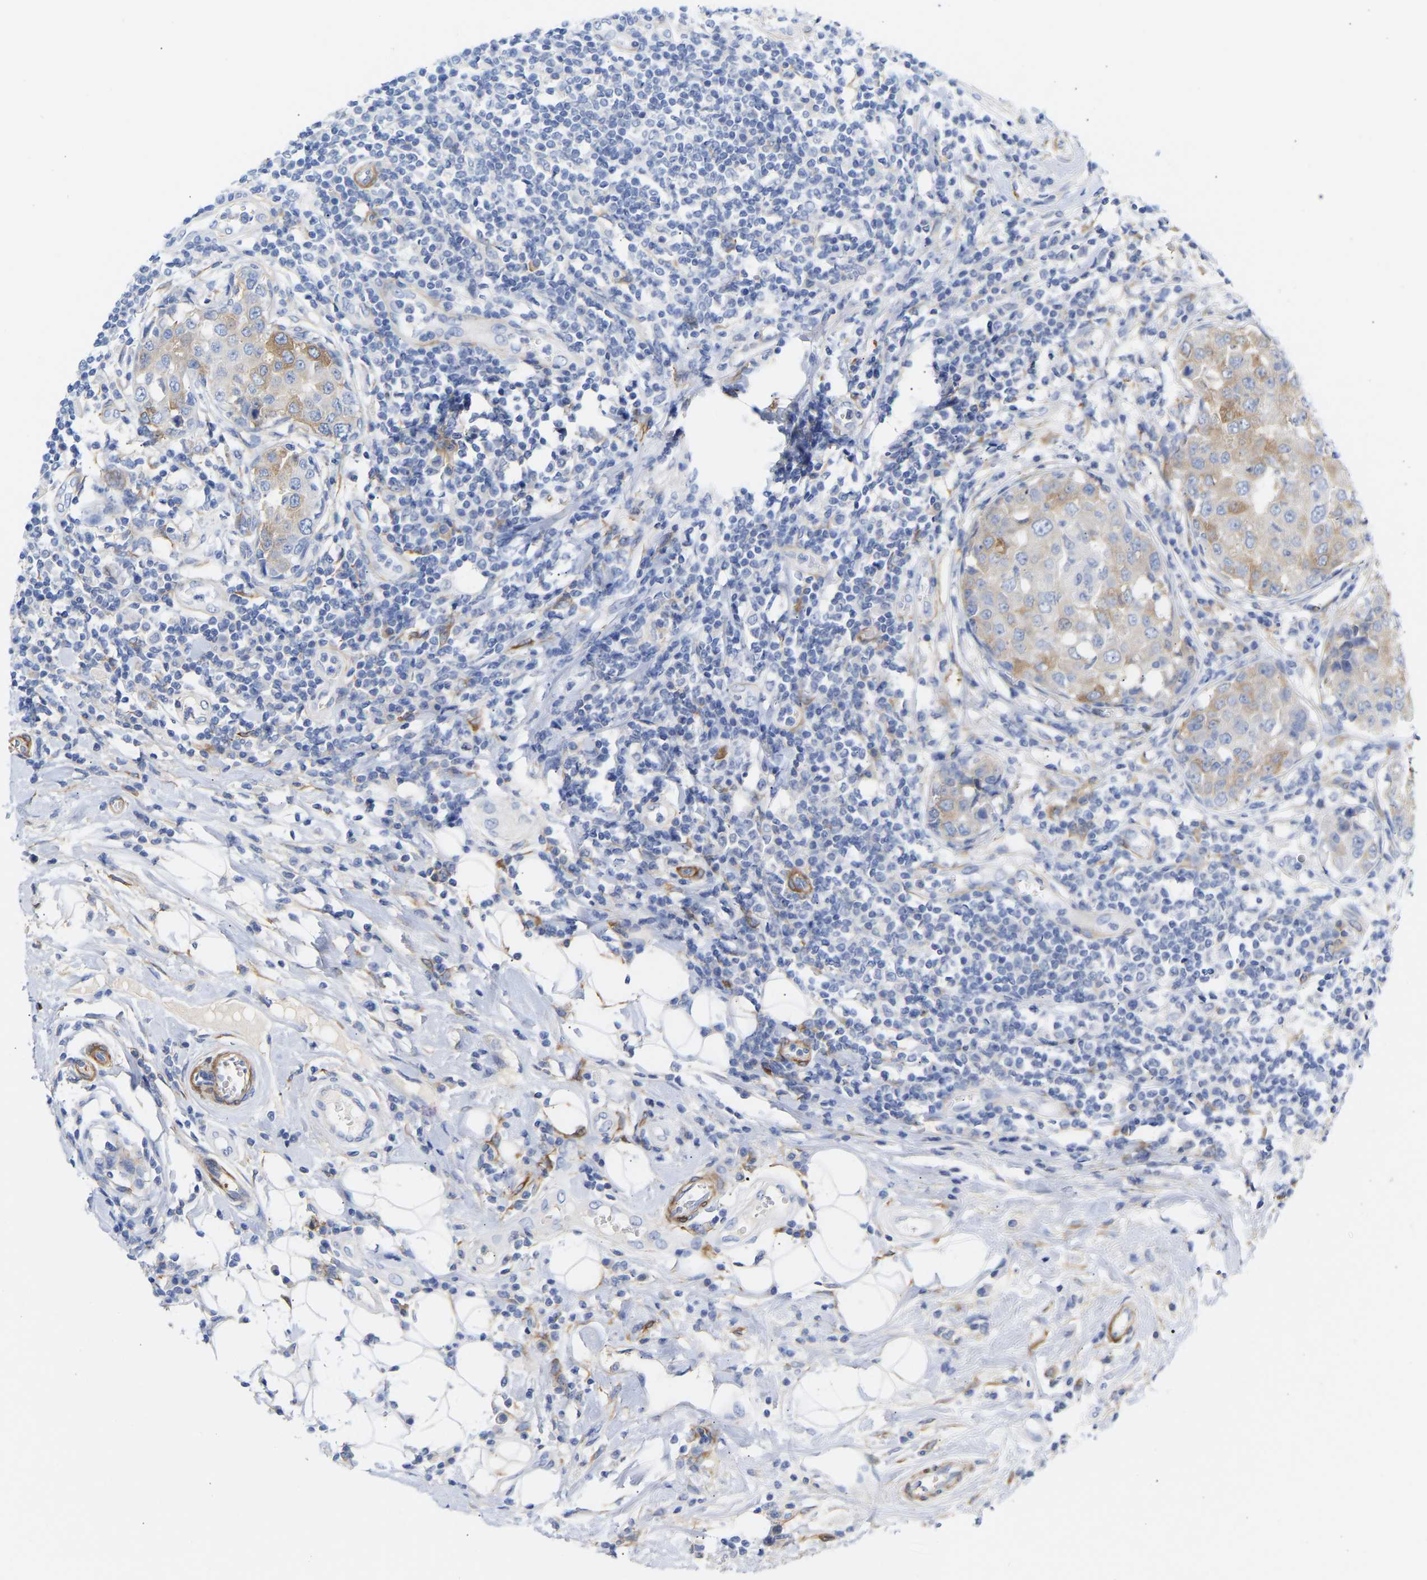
{"staining": {"intensity": "weak", "quantity": "25%-75%", "location": "cytoplasmic/membranous"}, "tissue": "breast cancer", "cell_type": "Tumor cells", "image_type": "cancer", "snomed": [{"axis": "morphology", "description": "Duct carcinoma"}, {"axis": "topography", "description": "Breast"}], "caption": "Protein expression analysis of breast cancer shows weak cytoplasmic/membranous staining in approximately 25%-75% of tumor cells.", "gene": "AMPH", "patient": {"sex": "female", "age": 27}}